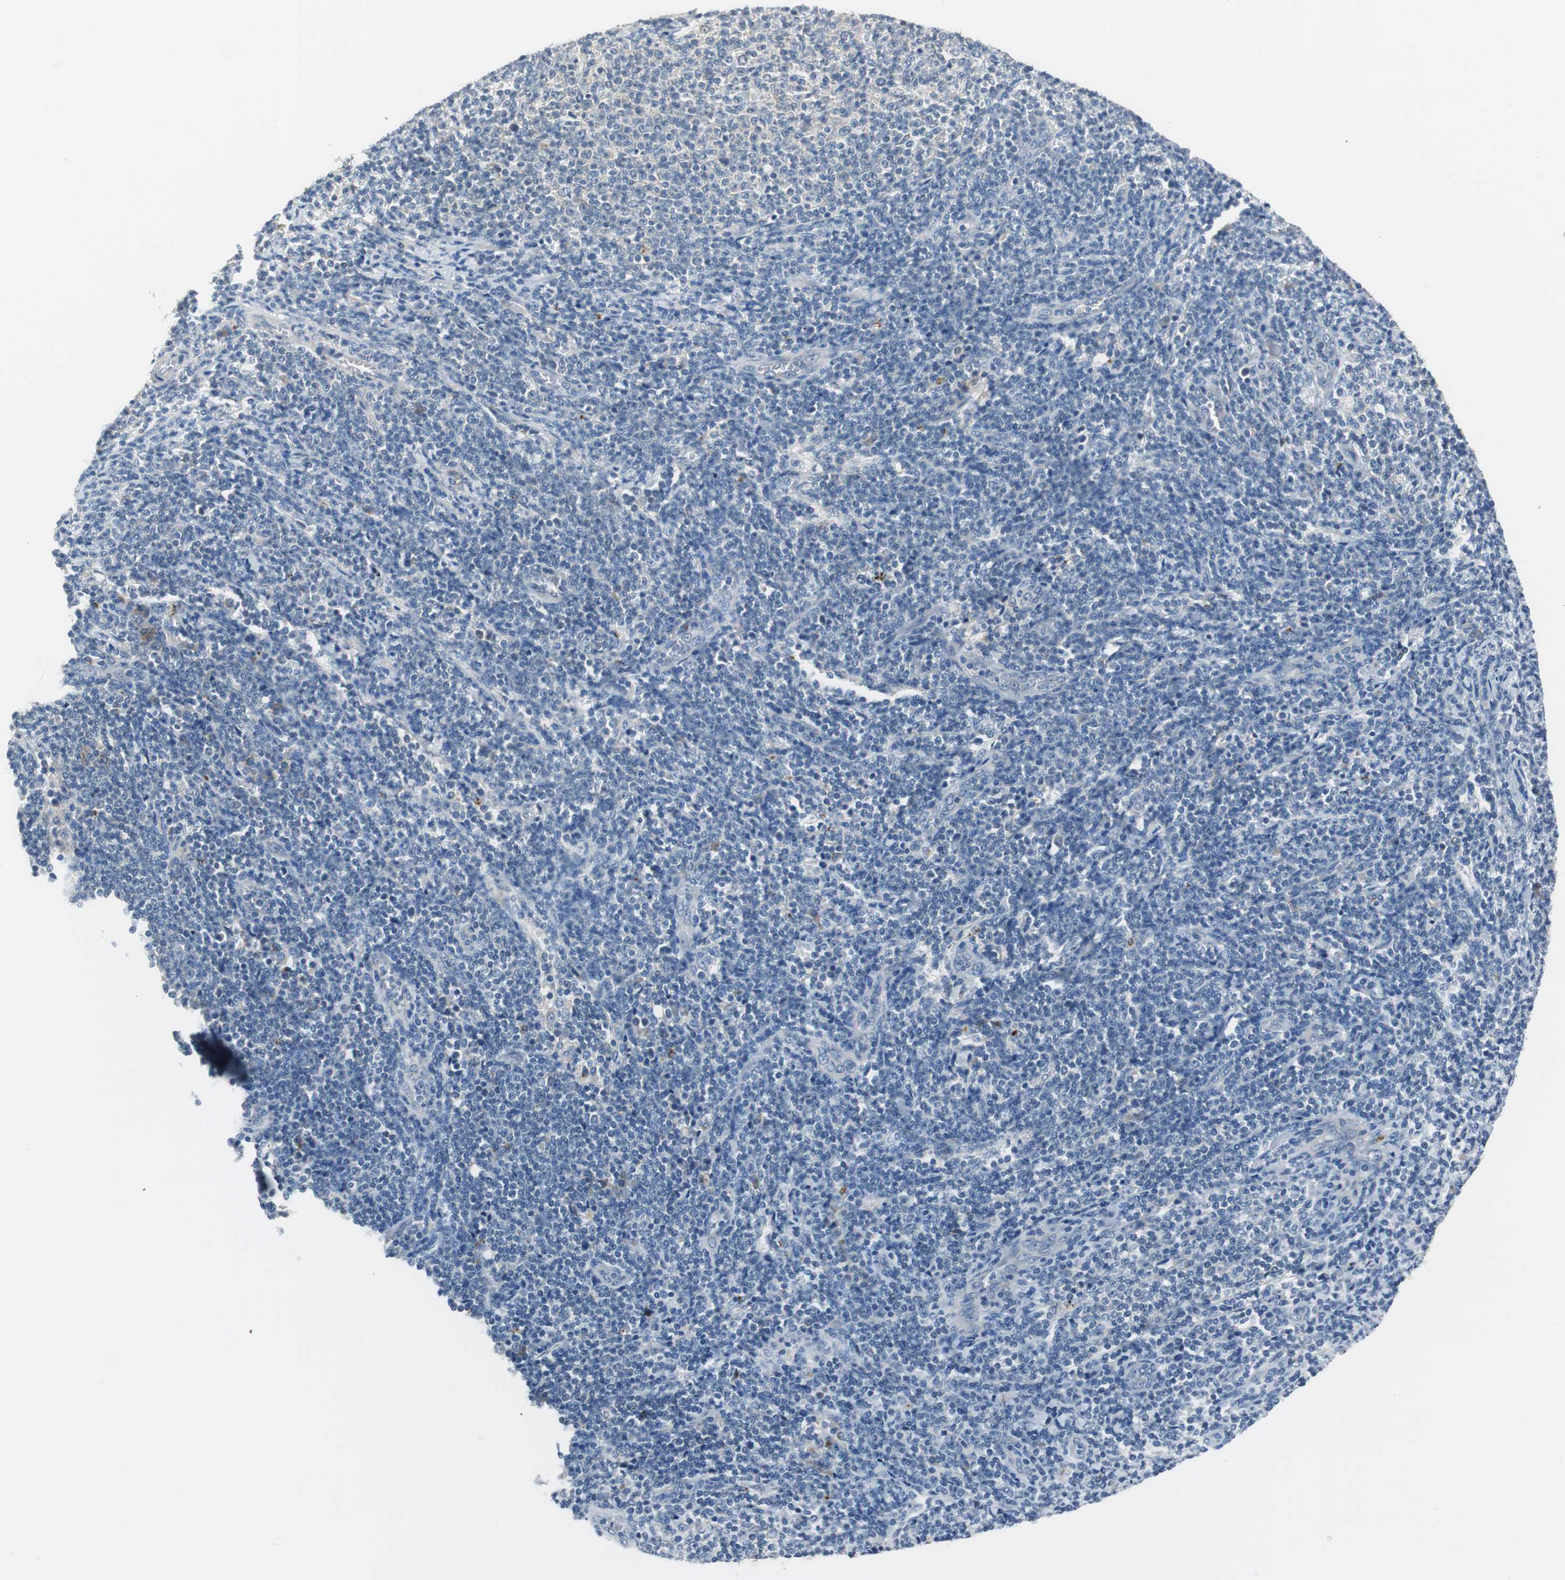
{"staining": {"intensity": "negative", "quantity": "none", "location": "none"}, "tissue": "lymphoma", "cell_type": "Tumor cells", "image_type": "cancer", "snomed": [{"axis": "morphology", "description": "Malignant lymphoma, non-Hodgkin's type, Low grade"}, {"axis": "topography", "description": "Lymph node"}], "caption": "Immunohistochemical staining of human lymphoma reveals no significant expression in tumor cells.", "gene": "FADS2", "patient": {"sex": "male", "age": 66}}